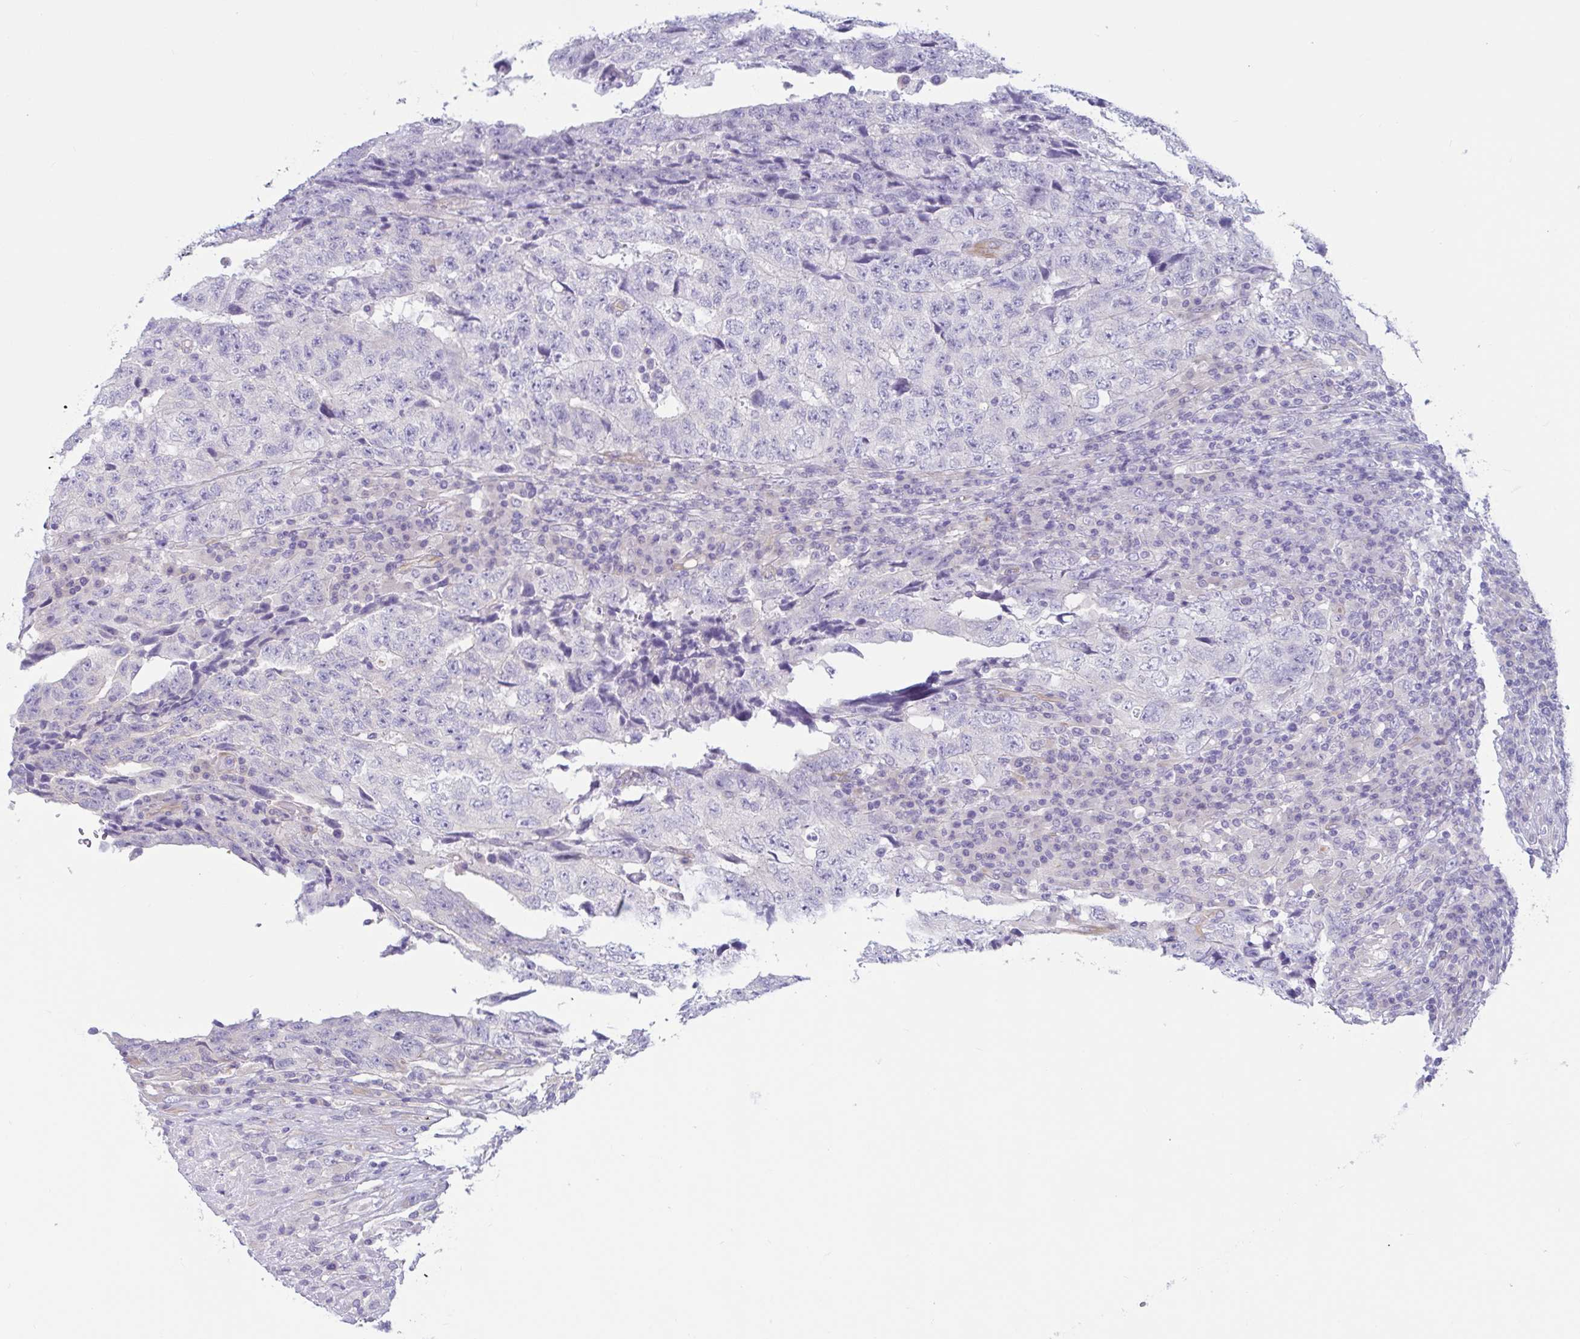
{"staining": {"intensity": "negative", "quantity": "none", "location": "none"}, "tissue": "testis cancer", "cell_type": "Tumor cells", "image_type": "cancer", "snomed": [{"axis": "morphology", "description": "Necrosis, NOS"}, {"axis": "morphology", "description": "Carcinoma, Embryonal, NOS"}, {"axis": "topography", "description": "Testis"}], "caption": "Immunohistochemistry (IHC) micrograph of human testis cancer (embryonal carcinoma) stained for a protein (brown), which shows no positivity in tumor cells.", "gene": "TNNI2", "patient": {"sex": "male", "age": 19}}